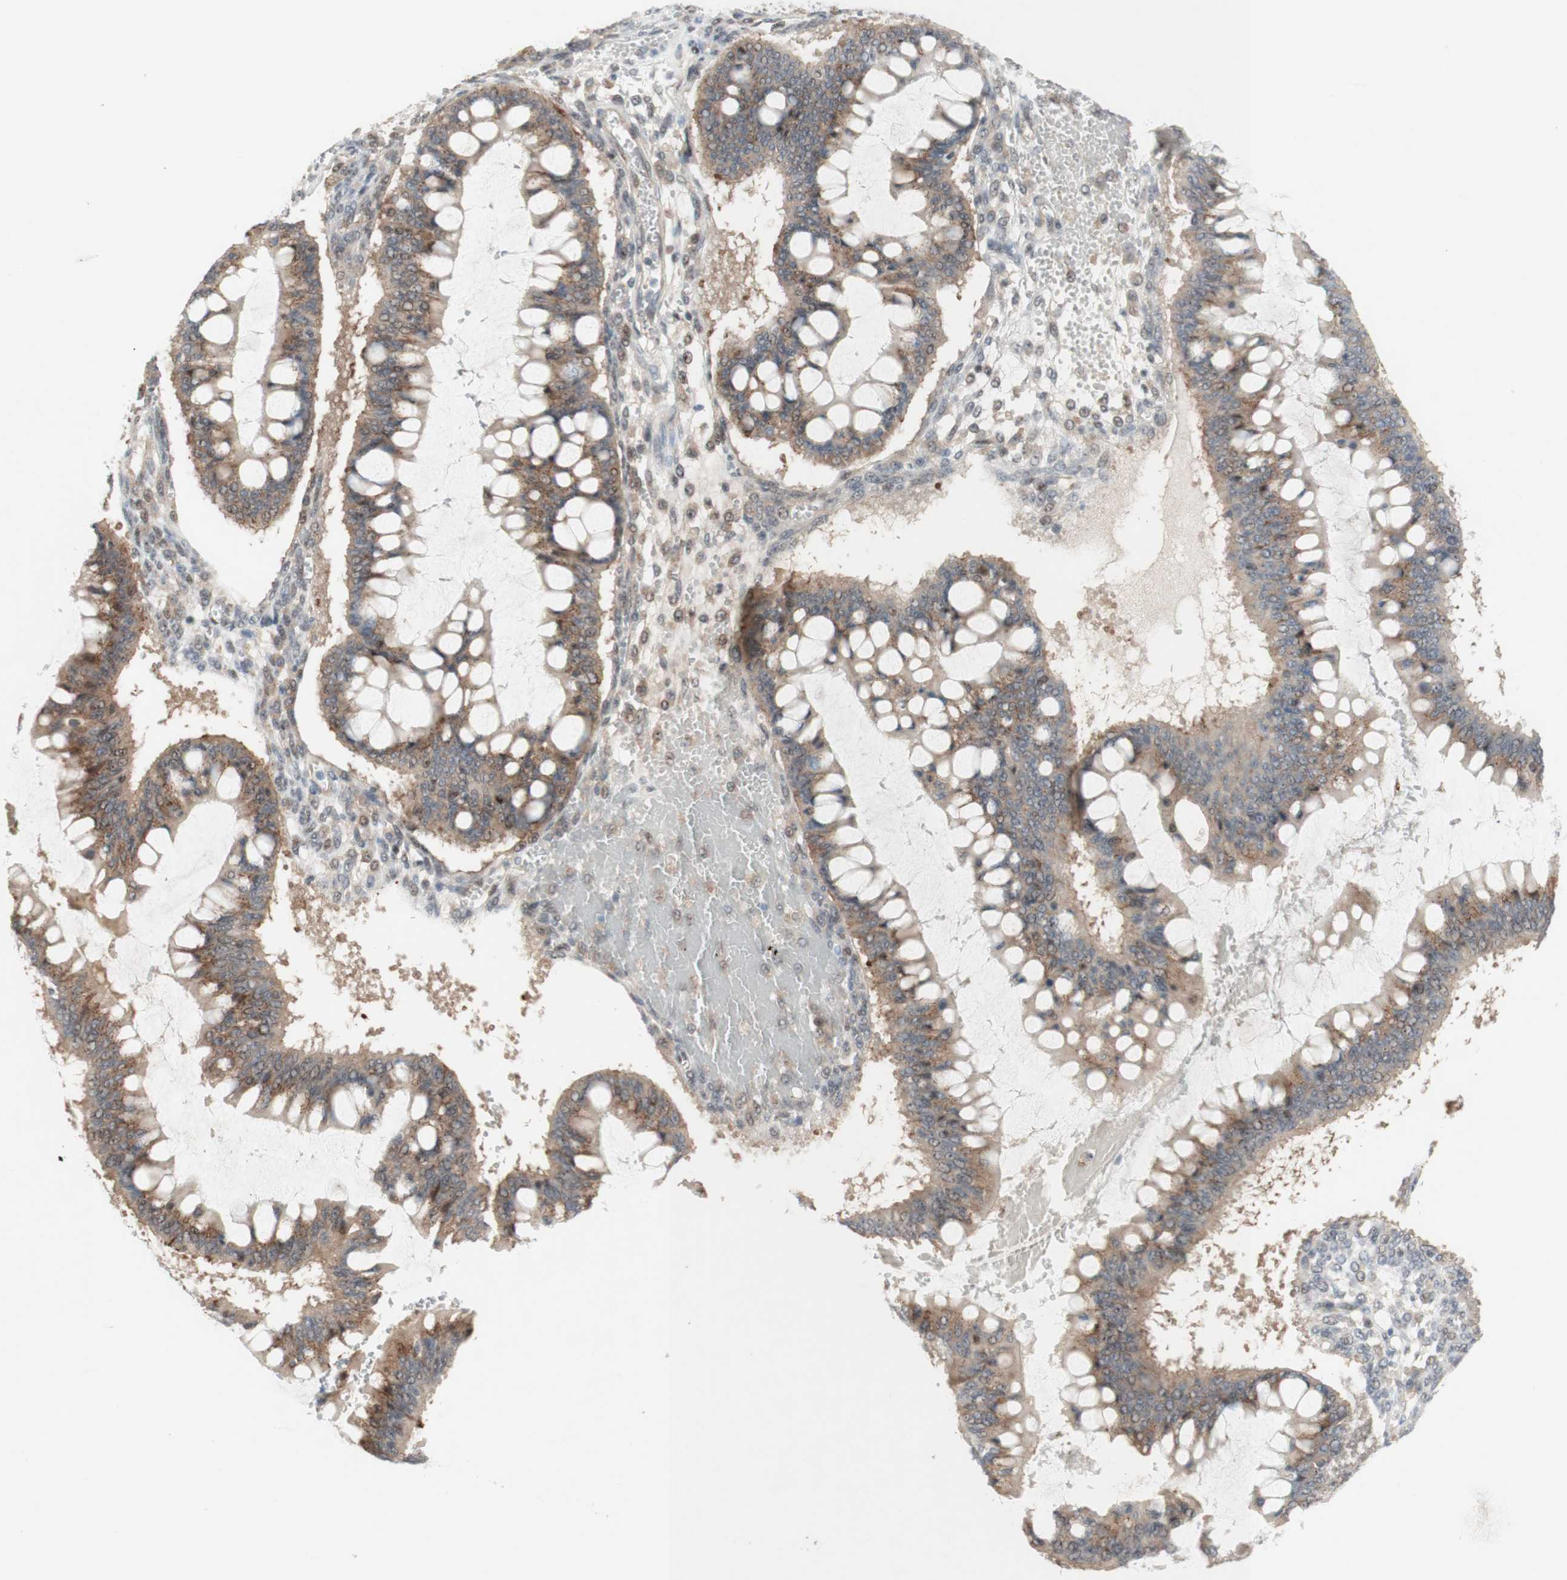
{"staining": {"intensity": "moderate", "quantity": ">75%", "location": "cytoplasmic/membranous"}, "tissue": "ovarian cancer", "cell_type": "Tumor cells", "image_type": "cancer", "snomed": [{"axis": "morphology", "description": "Cystadenocarcinoma, mucinous, NOS"}, {"axis": "topography", "description": "Ovary"}], "caption": "Ovarian cancer (mucinous cystadenocarcinoma) tissue displays moderate cytoplasmic/membranous positivity in approximately >75% of tumor cells", "gene": "CYLD", "patient": {"sex": "female", "age": 73}}